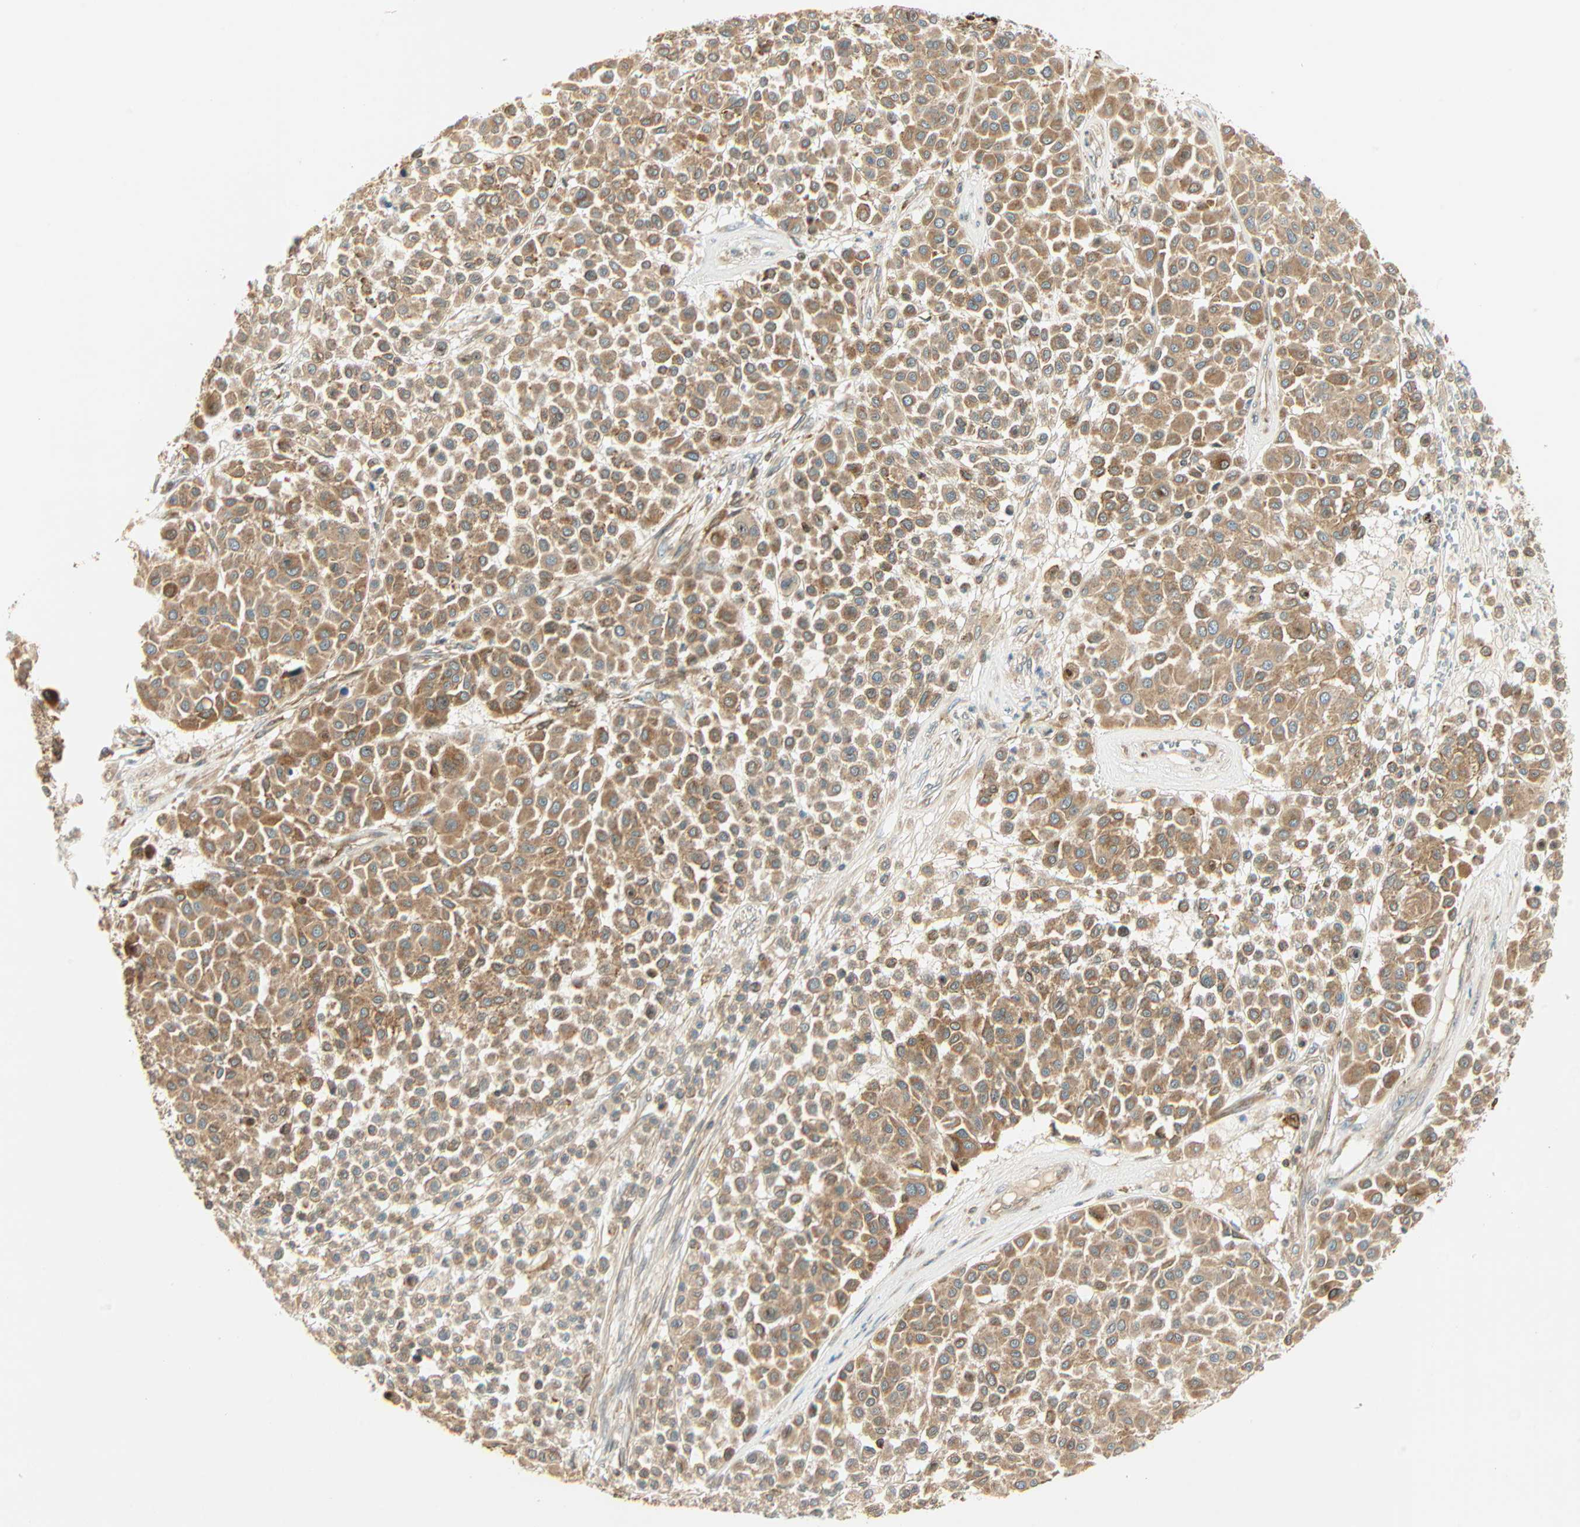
{"staining": {"intensity": "moderate", "quantity": ">75%", "location": "cytoplasmic/membranous"}, "tissue": "melanoma", "cell_type": "Tumor cells", "image_type": "cancer", "snomed": [{"axis": "morphology", "description": "Malignant melanoma, Metastatic site"}, {"axis": "topography", "description": "Soft tissue"}], "caption": "Human malignant melanoma (metastatic site) stained with a protein marker shows moderate staining in tumor cells.", "gene": "PNPLA6", "patient": {"sex": "male", "age": 41}}